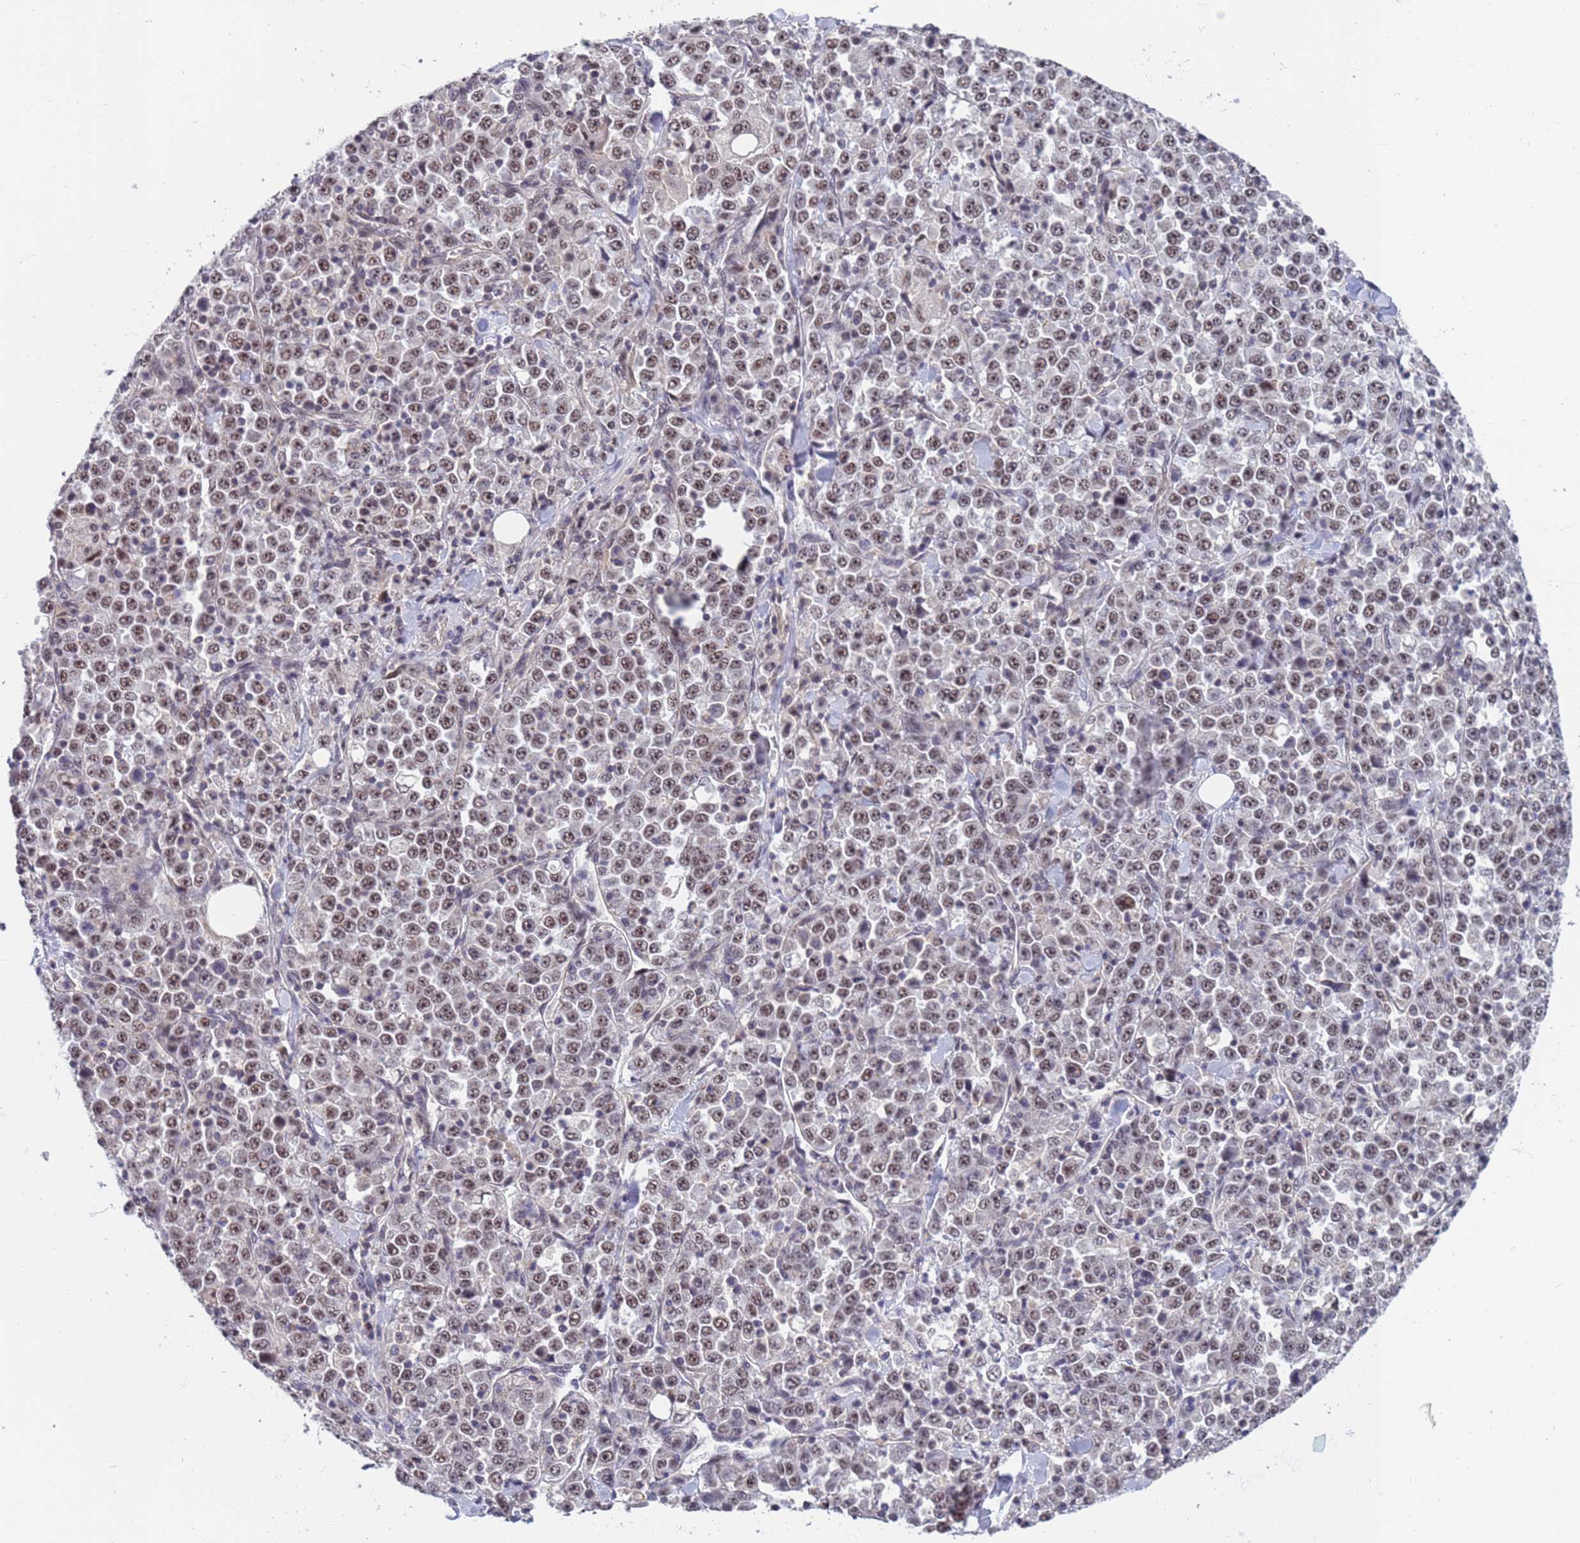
{"staining": {"intensity": "moderate", "quantity": ">75%", "location": "nuclear"}, "tissue": "stomach cancer", "cell_type": "Tumor cells", "image_type": "cancer", "snomed": [{"axis": "morphology", "description": "Normal tissue, NOS"}, {"axis": "morphology", "description": "Adenocarcinoma, NOS"}, {"axis": "topography", "description": "Stomach, upper"}, {"axis": "topography", "description": "Stomach"}], "caption": "Immunohistochemistry (IHC) histopathology image of stomach cancer stained for a protein (brown), which reveals medium levels of moderate nuclear positivity in approximately >75% of tumor cells.", "gene": "NSL1", "patient": {"sex": "male", "age": 59}}